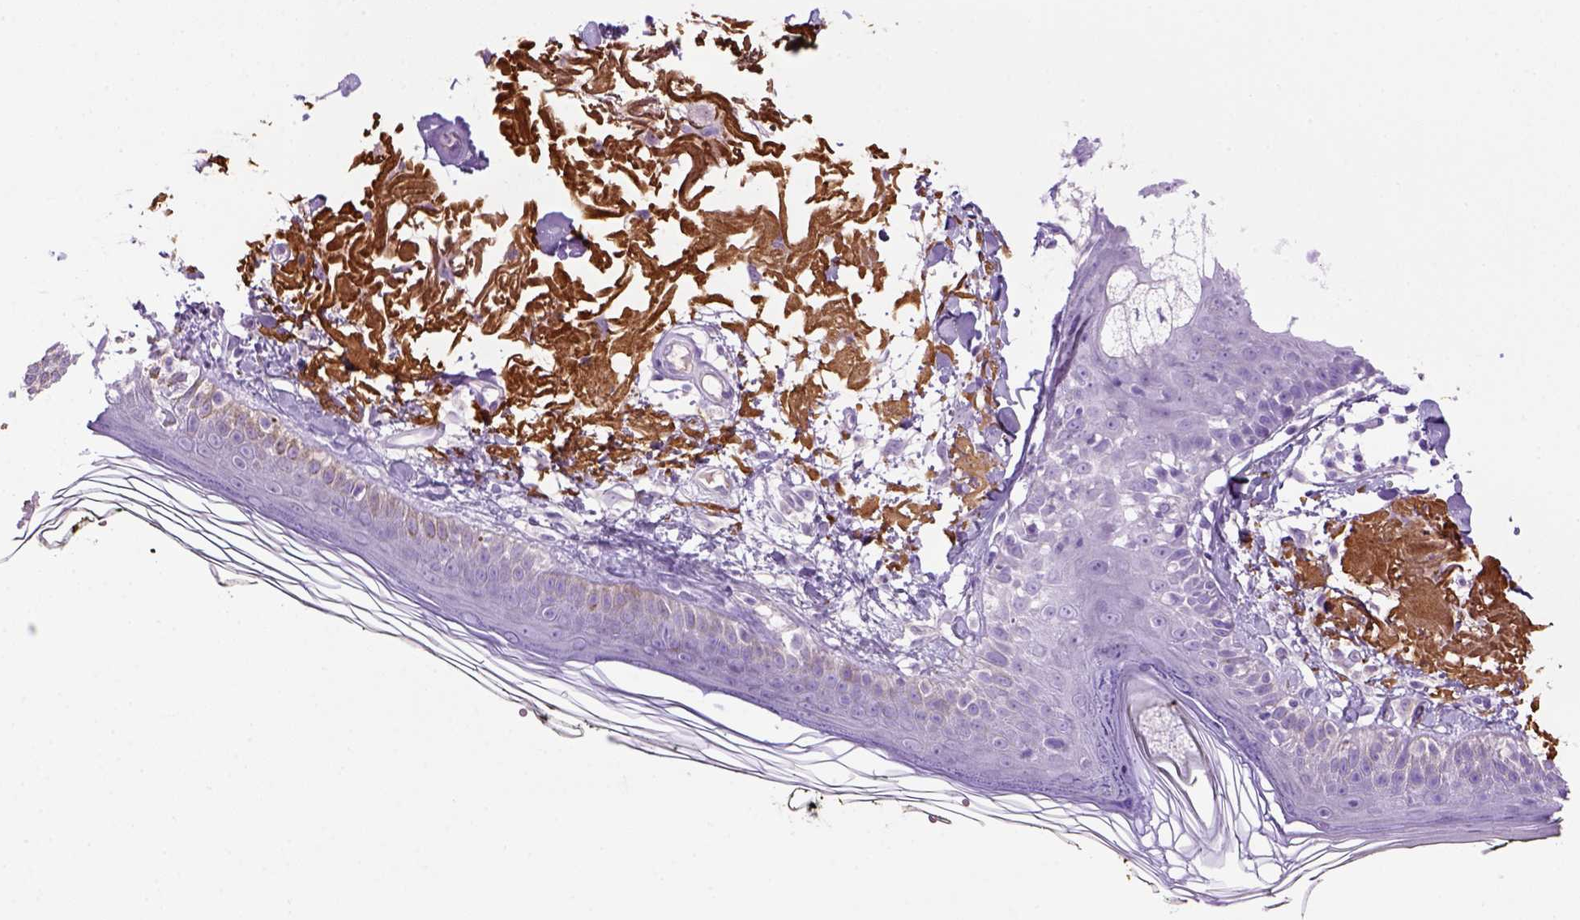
{"staining": {"intensity": "negative", "quantity": "none", "location": "none"}, "tissue": "skin", "cell_type": "Fibroblasts", "image_type": "normal", "snomed": [{"axis": "morphology", "description": "Normal tissue, NOS"}, {"axis": "topography", "description": "Skin"}], "caption": "Immunohistochemical staining of normal human skin demonstrates no significant staining in fibroblasts.", "gene": "SIRPD", "patient": {"sex": "male", "age": 76}}